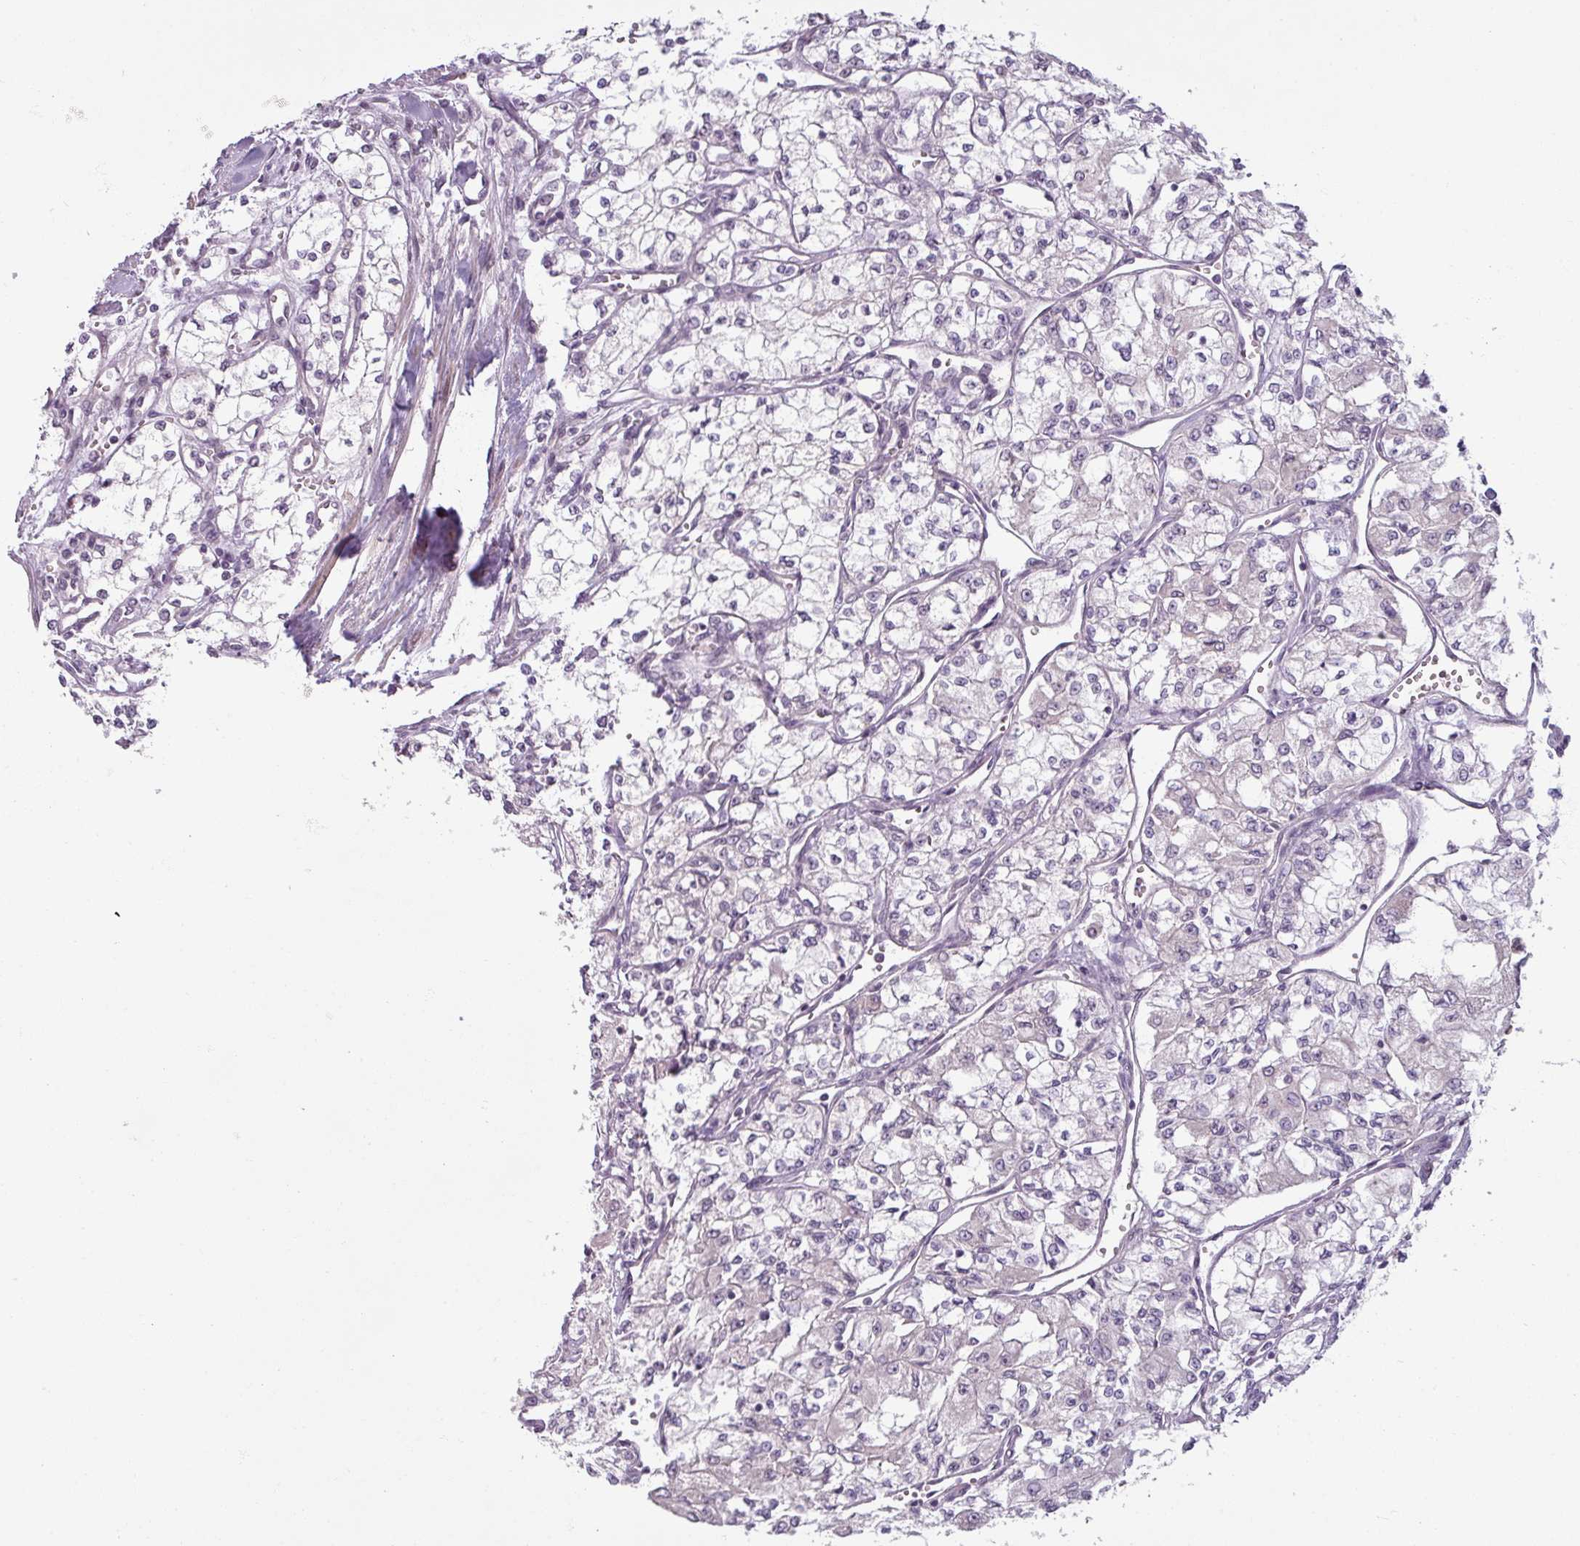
{"staining": {"intensity": "negative", "quantity": "none", "location": "none"}, "tissue": "renal cancer", "cell_type": "Tumor cells", "image_type": "cancer", "snomed": [{"axis": "morphology", "description": "Adenocarcinoma, NOS"}, {"axis": "topography", "description": "Kidney"}], "caption": "DAB (3,3'-diaminobenzidine) immunohistochemical staining of human renal cancer reveals no significant positivity in tumor cells.", "gene": "UVSSA", "patient": {"sex": "male", "age": 59}}